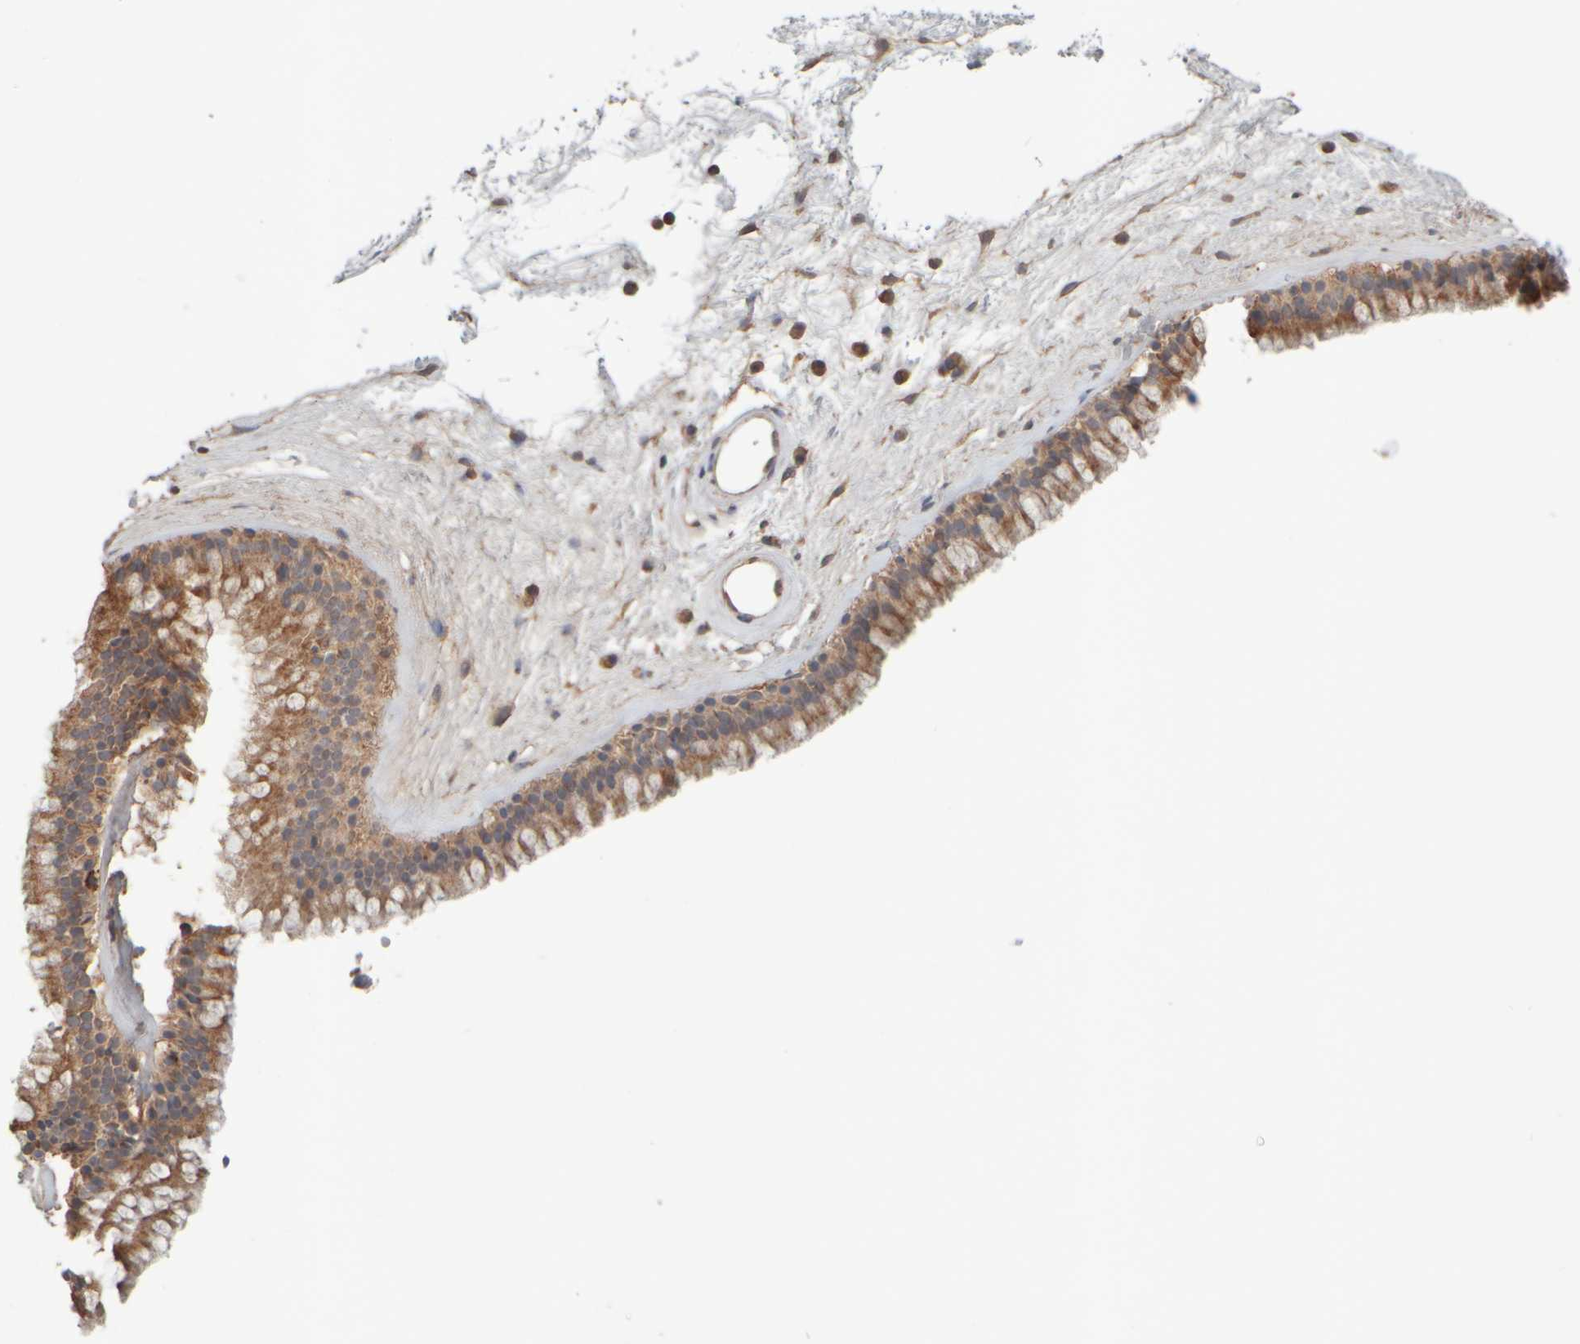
{"staining": {"intensity": "moderate", "quantity": ">75%", "location": "cytoplasmic/membranous"}, "tissue": "nasopharynx", "cell_type": "Respiratory epithelial cells", "image_type": "normal", "snomed": [{"axis": "morphology", "description": "Normal tissue, NOS"}, {"axis": "morphology", "description": "Inflammation, NOS"}, {"axis": "topography", "description": "Nasopharynx"}], "caption": "Protein staining displays moderate cytoplasmic/membranous staining in about >75% of respiratory epithelial cells in unremarkable nasopharynx.", "gene": "EIF2B3", "patient": {"sex": "male", "age": 48}}